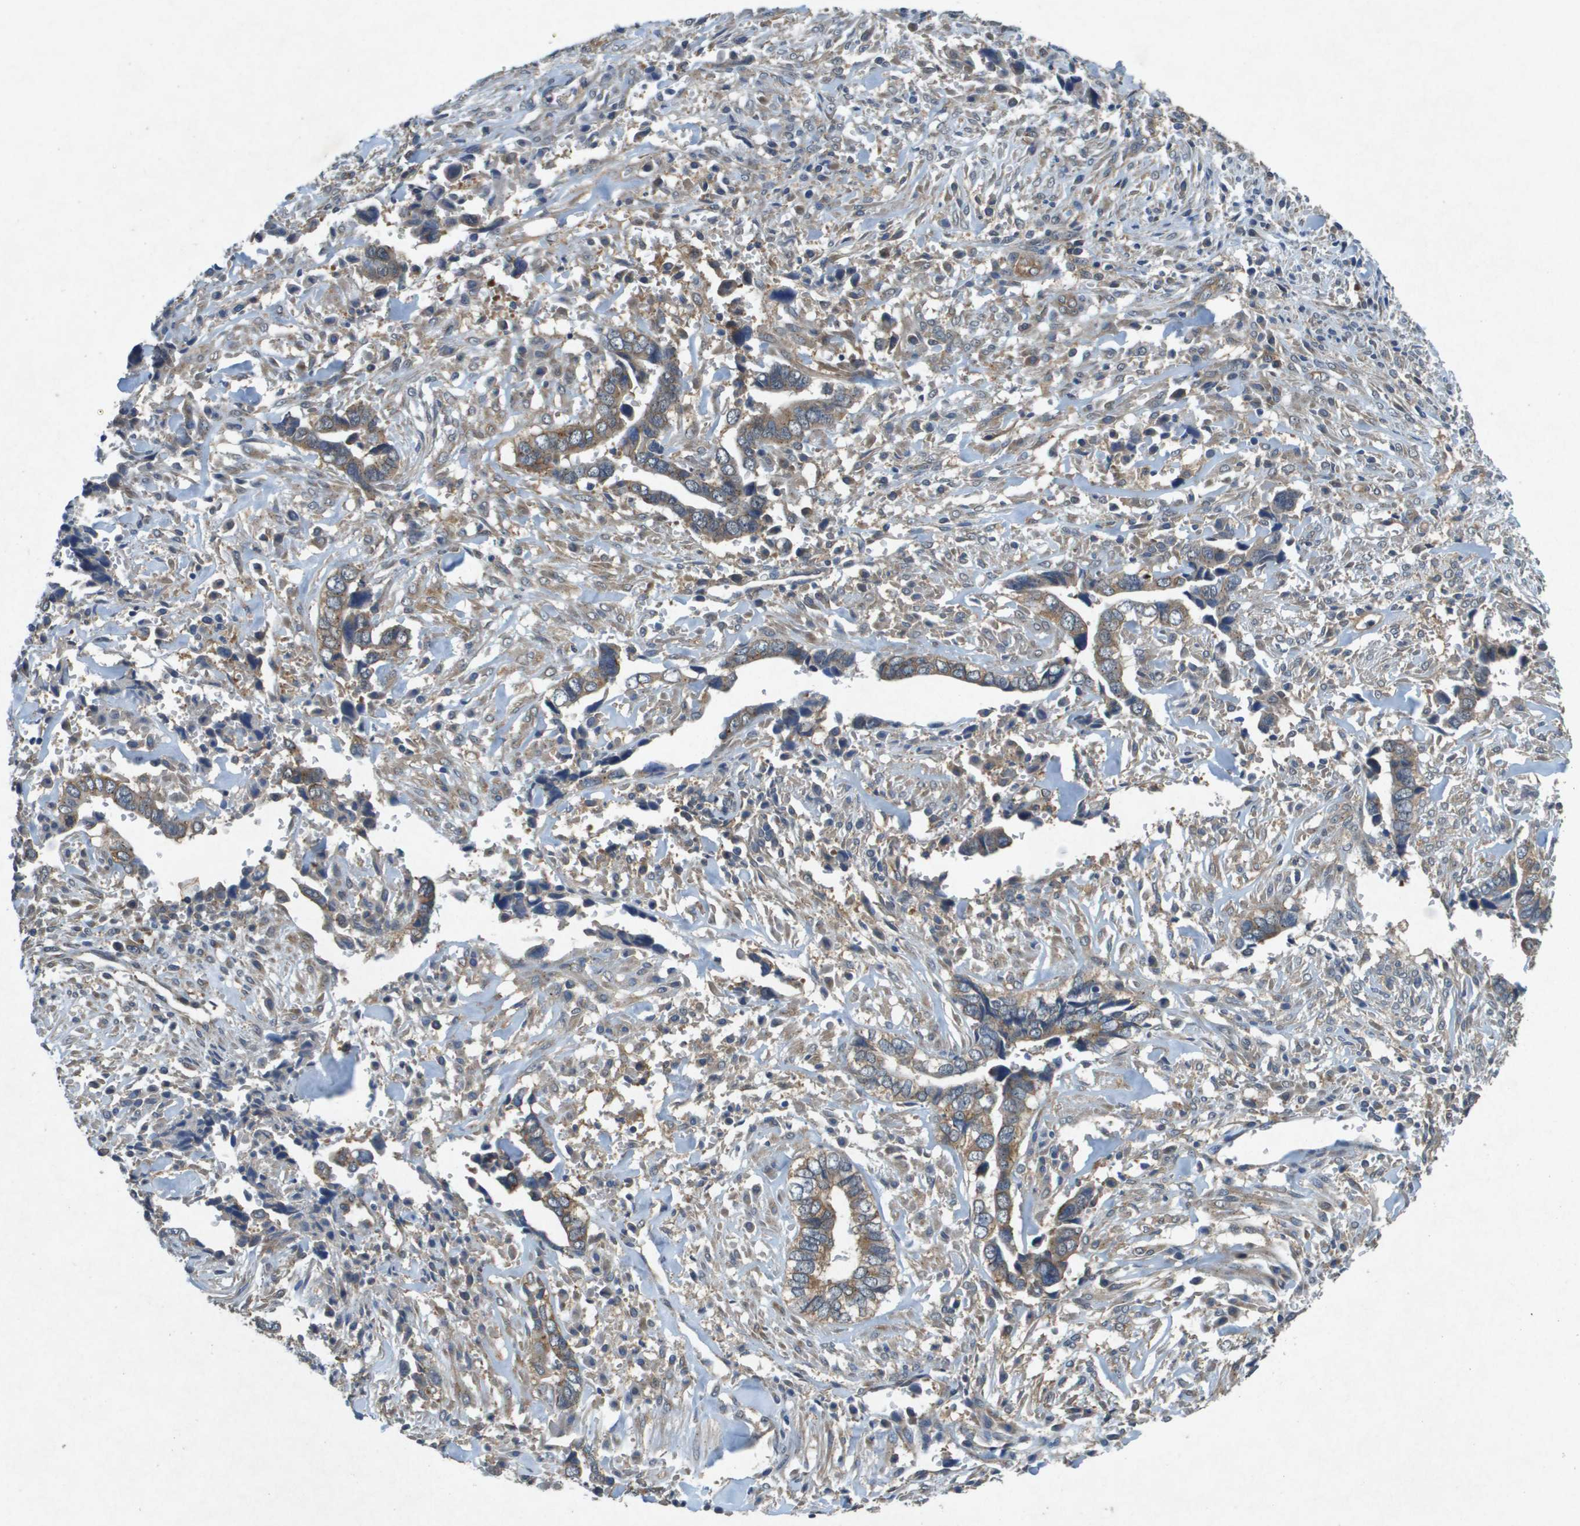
{"staining": {"intensity": "moderate", "quantity": ">75%", "location": "cytoplasmic/membranous"}, "tissue": "liver cancer", "cell_type": "Tumor cells", "image_type": "cancer", "snomed": [{"axis": "morphology", "description": "Cholangiocarcinoma"}, {"axis": "topography", "description": "Liver"}], "caption": "High-power microscopy captured an immunohistochemistry histopathology image of liver cholangiocarcinoma, revealing moderate cytoplasmic/membranous expression in approximately >75% of tumor cells.", "gene": "PTPRT", "patient": {"sex": "female", "age": 79}}